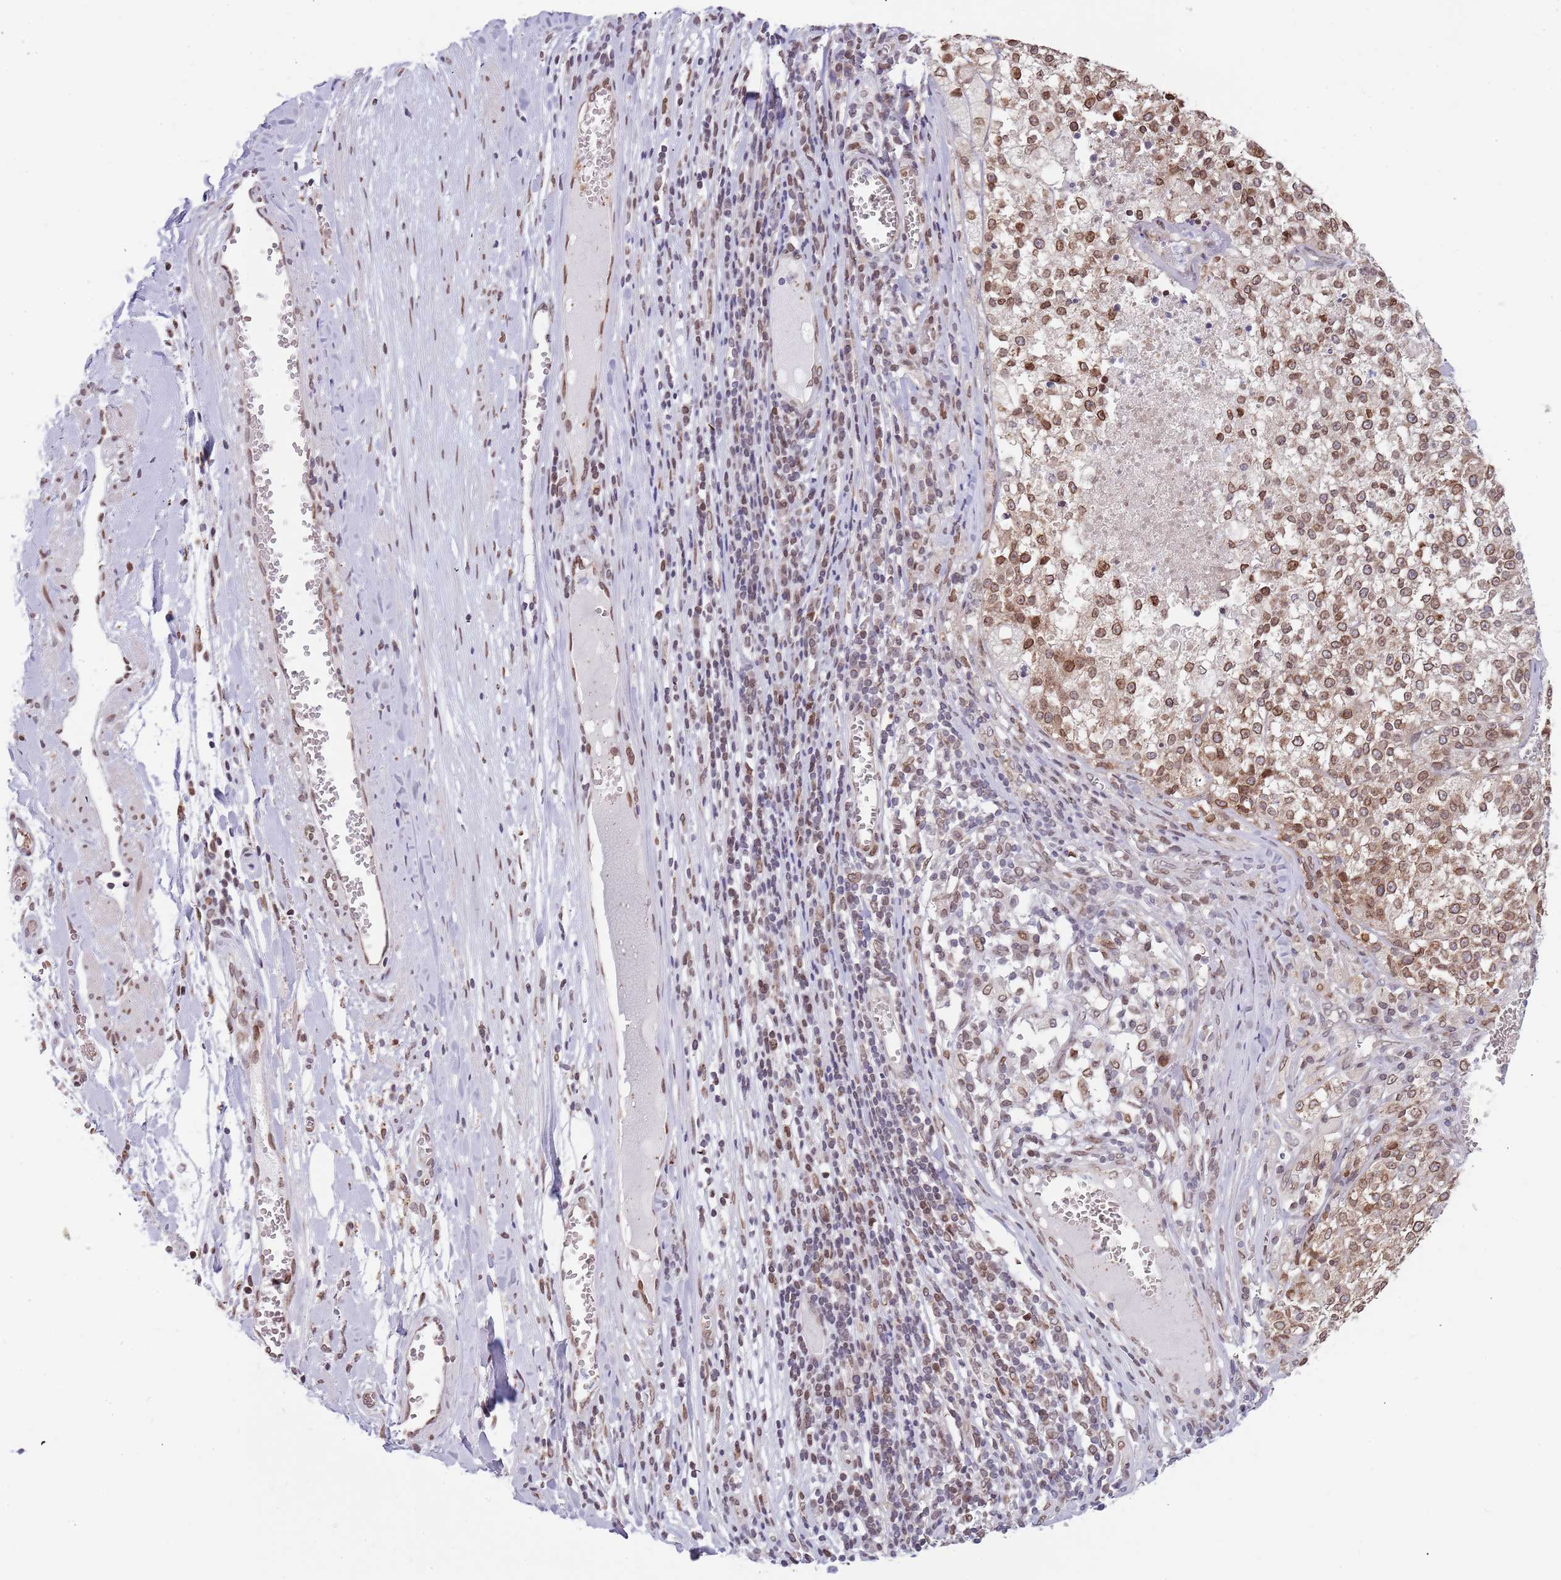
{"staining": {"intensity": "moderate", "quantity": ">75%", "location": "cytoplasmic/membranous,nuclear"}, "tissue": "melanoma", "cell_type": "Tumor cells", "image_type": "cancer", "snomed": [{"axis": "morphology", "description": "Malignant melanoma, NOS"}, {"axis": "topography", "description": "Skin"}], "caption": "Immunohistochemical staining of malignant melanoma reveals medium levels of moderate cytoplasmic/membranous and nuclear protein staining in about >75% of tumor cells.", "gene": "KLHDC2", "patient": {"sex": "female", "age": 64}}